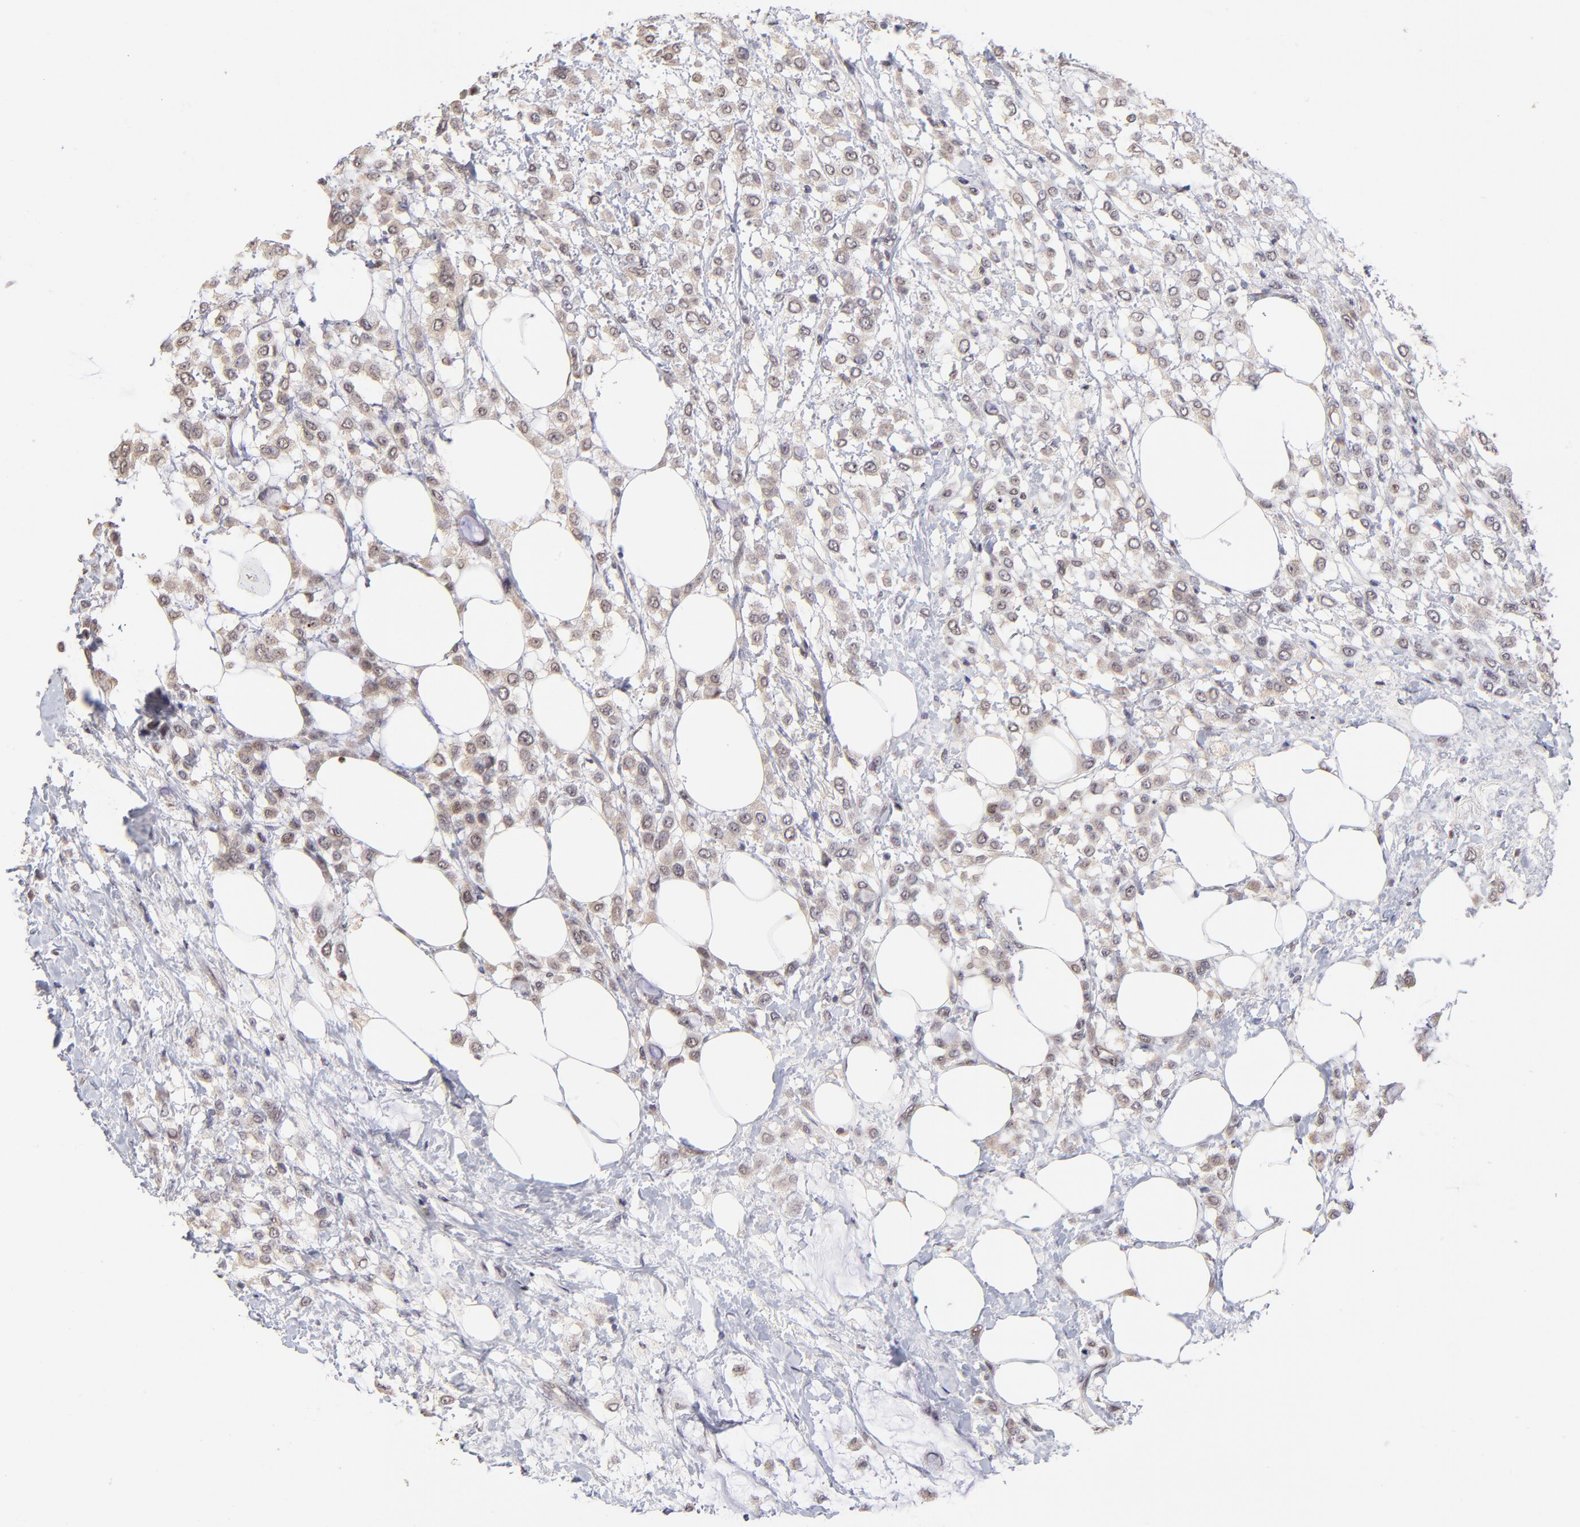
{"staining": {"intensity": "moderate", "quantity": ">75%", "location": "cytoplasmic/membranous"}, "tissue": "breast cancer", "cell_type": "Tumor cells", "image_type": "cancer", "snomed": [{"axis": "morphology", "description": "Lobular carcinoma"}, {"axis": "topography", "description": "Breast"}], "caption": "Protein expression analysis of human lobular carcinoma (breast) reveals moderate cytoplasmic/membranous positivity in about >75% of tumor cells.", "gene": "ZNF10", "patient": {"sex": "female", "age": 85}}